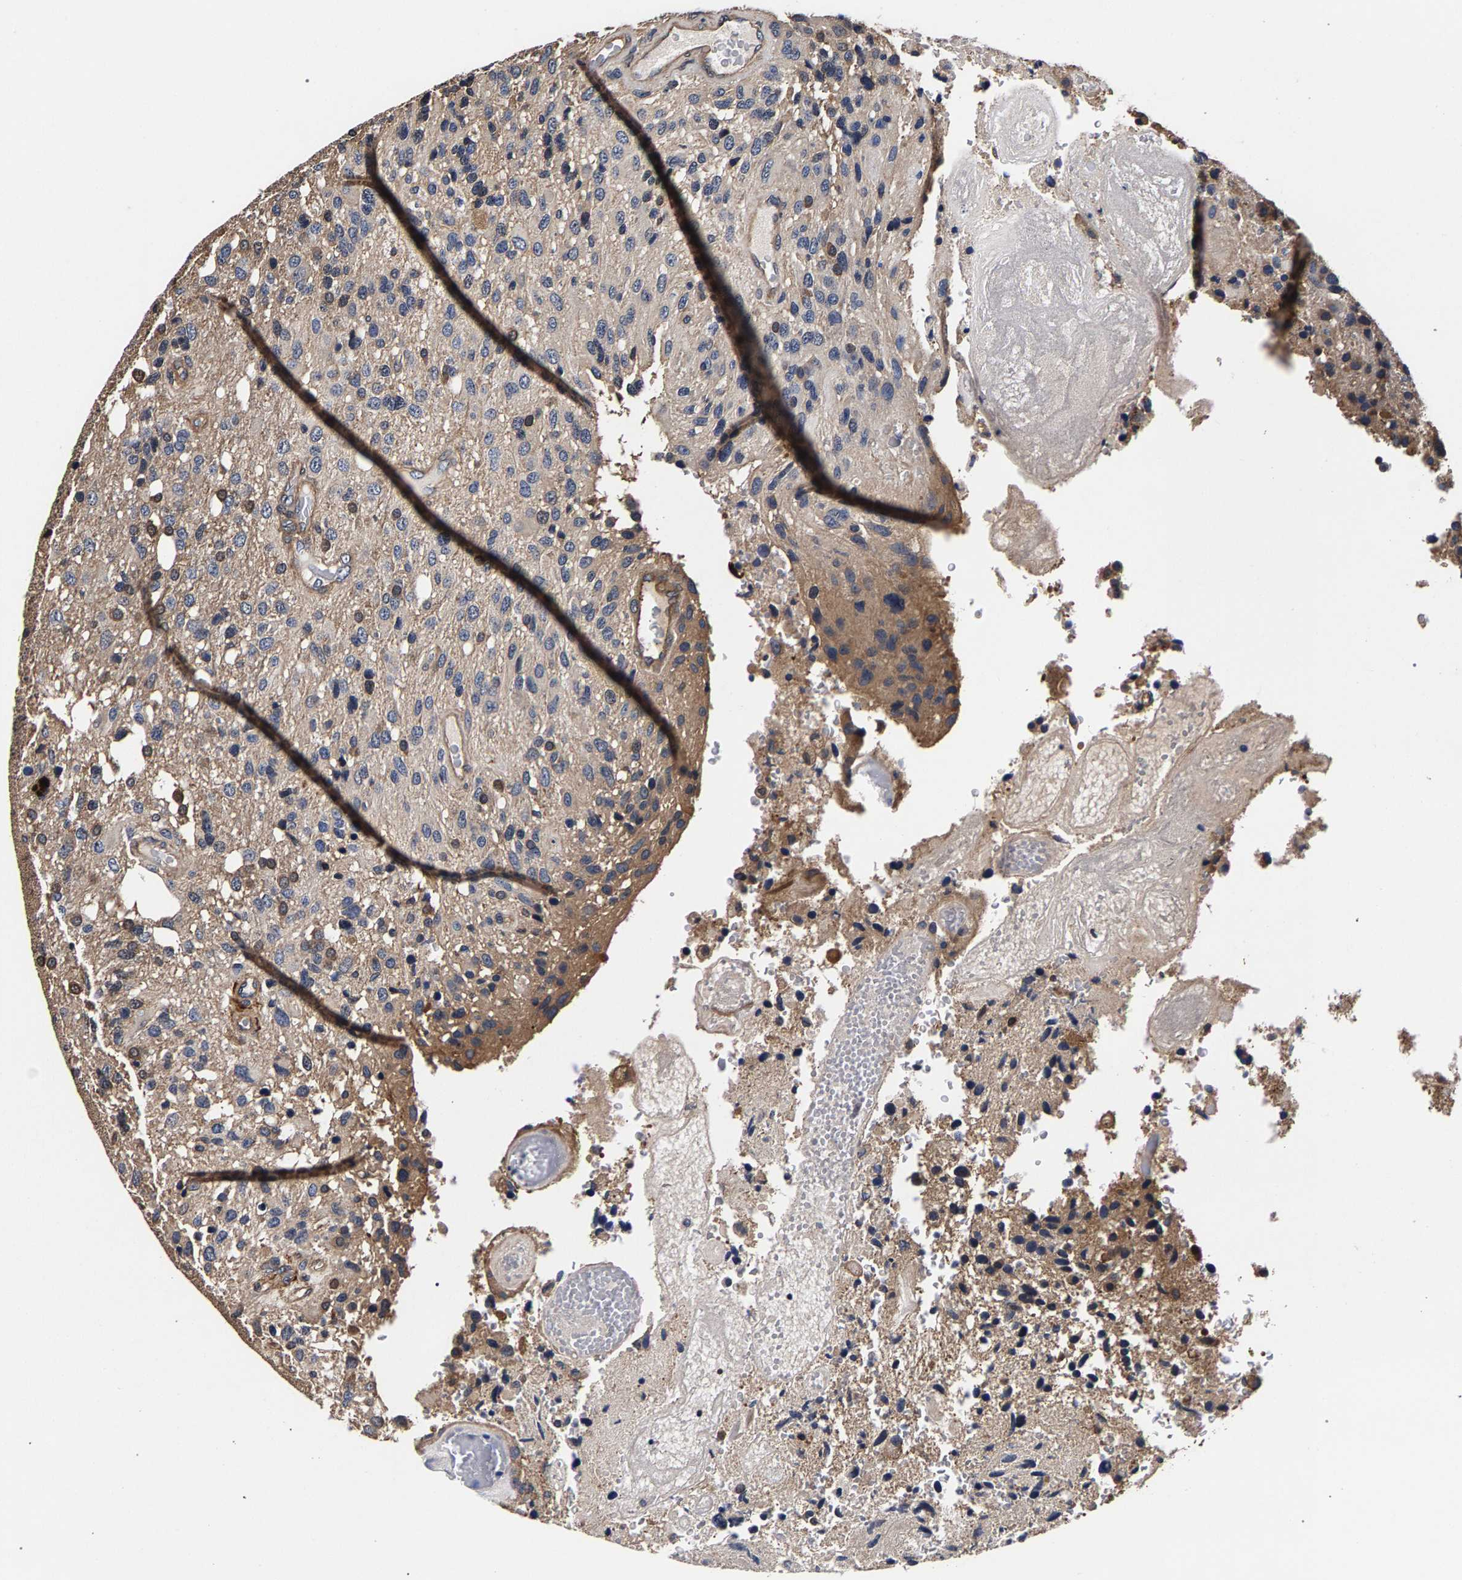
{"staining": {"intensity": "weak", "quantity": "25%-75%", "location": "cytoplasmic/membranous"}, "tissue": "glioma", "cell_type": "Tumor cells", "image_type": "cancer", "snomed": [{"axis": "morphology", "description": "Glioma, malignant, High grade"}, {"axis": "topography", "description": "Brain"}], "caption": "Protein staining of malignant glioma (high-grade) tissue demonstrates weak cytoplasmic/membranous positivity in about 25%-75% of tumor cells.", "gene": "MARCHF7", "patient": {"sex": "female", "age": 58}}